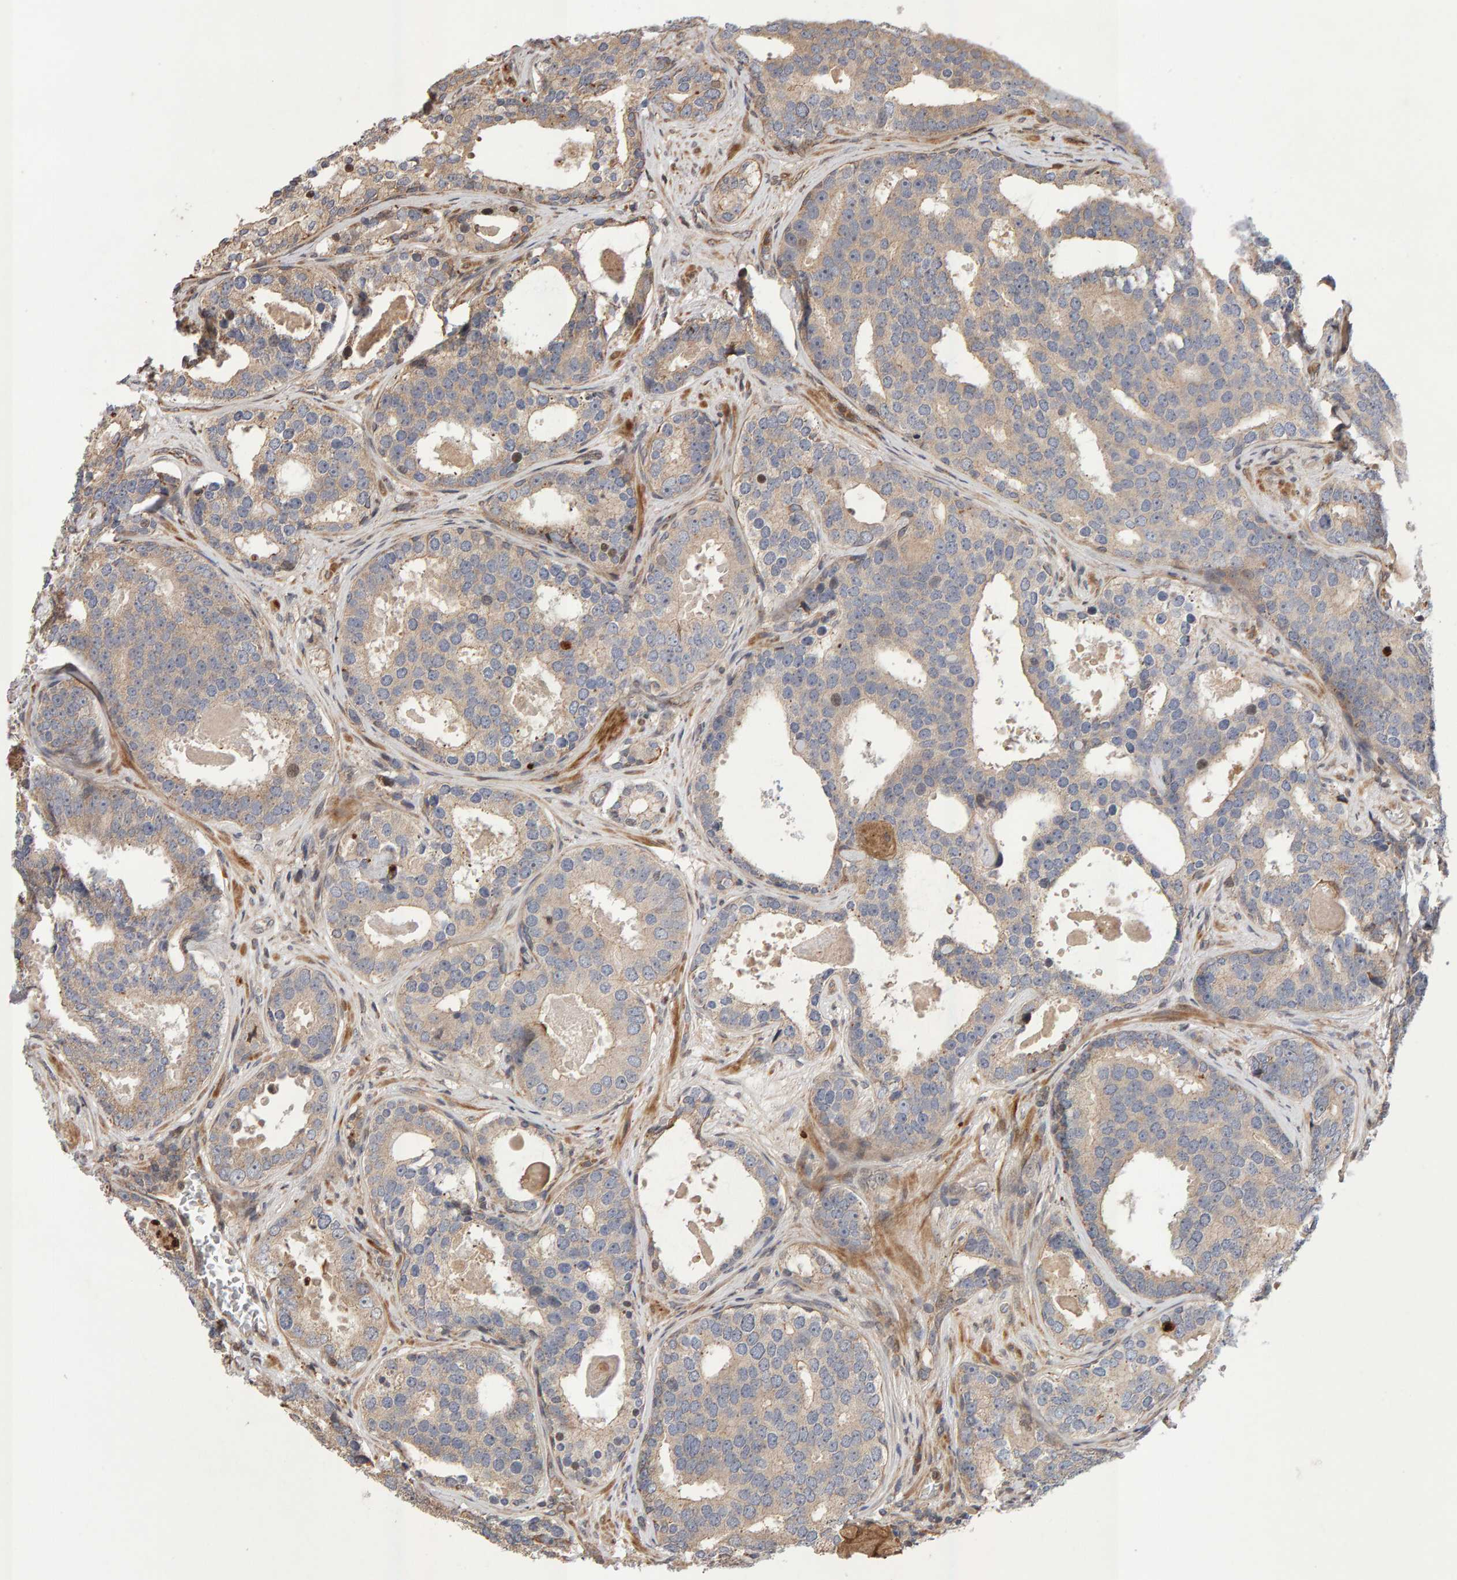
{"staining": {"intensity": "weak", "quantity": ">75%", "location": "cytoplasmic/membranous"}, "tissue": "prostate cancer", "cell_type": "Tumor cells", "image_type": "cancer", "snomed": [{"axis": "morphology", "description": "Adenocarcinoma, High grade"}, {"axis": "topography", "description": "Prostate"}], "caption": "Prostate cancer (adenocarcinoma (high-grade)) tissue shows weak cytoplasmic/membranous expression in approximately >75% of tumor cells", "gene": "LZTS1", "patient": {"sex": "male", "age": 60}}